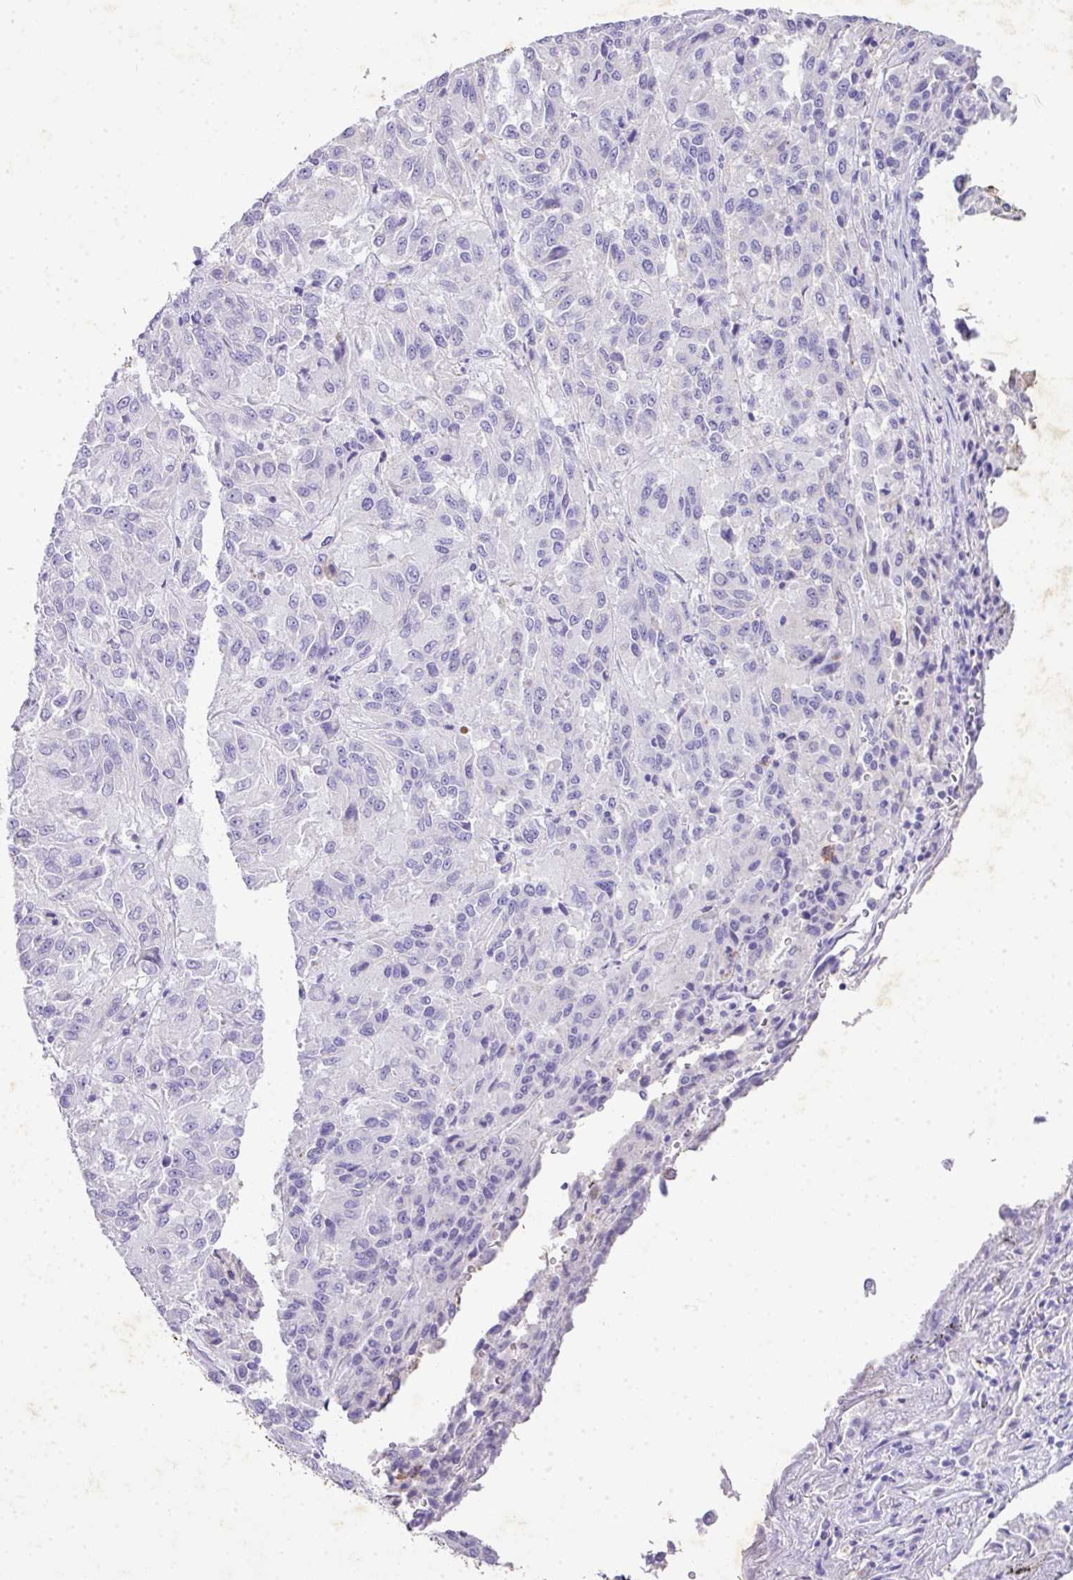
{"staining": {"intensity": "negative", "quantity": "none", "location": "none"}, "tissue": "melanoma", "cell_type": "Tumor cells", "image_type": "cancer", "snomed": [{"axis": "morphology", "description": "Malignant melanoma, Metastatic site"}, {"axis": "topography", "description": "Lung"}], "caption": "DAB immunohistochemical staining of human malignant melanoma (metastatic site) shows no significant positivity in tumor cells.", "gene": "KCNJ11", "patient": {"sex": "male", "age": 64}}